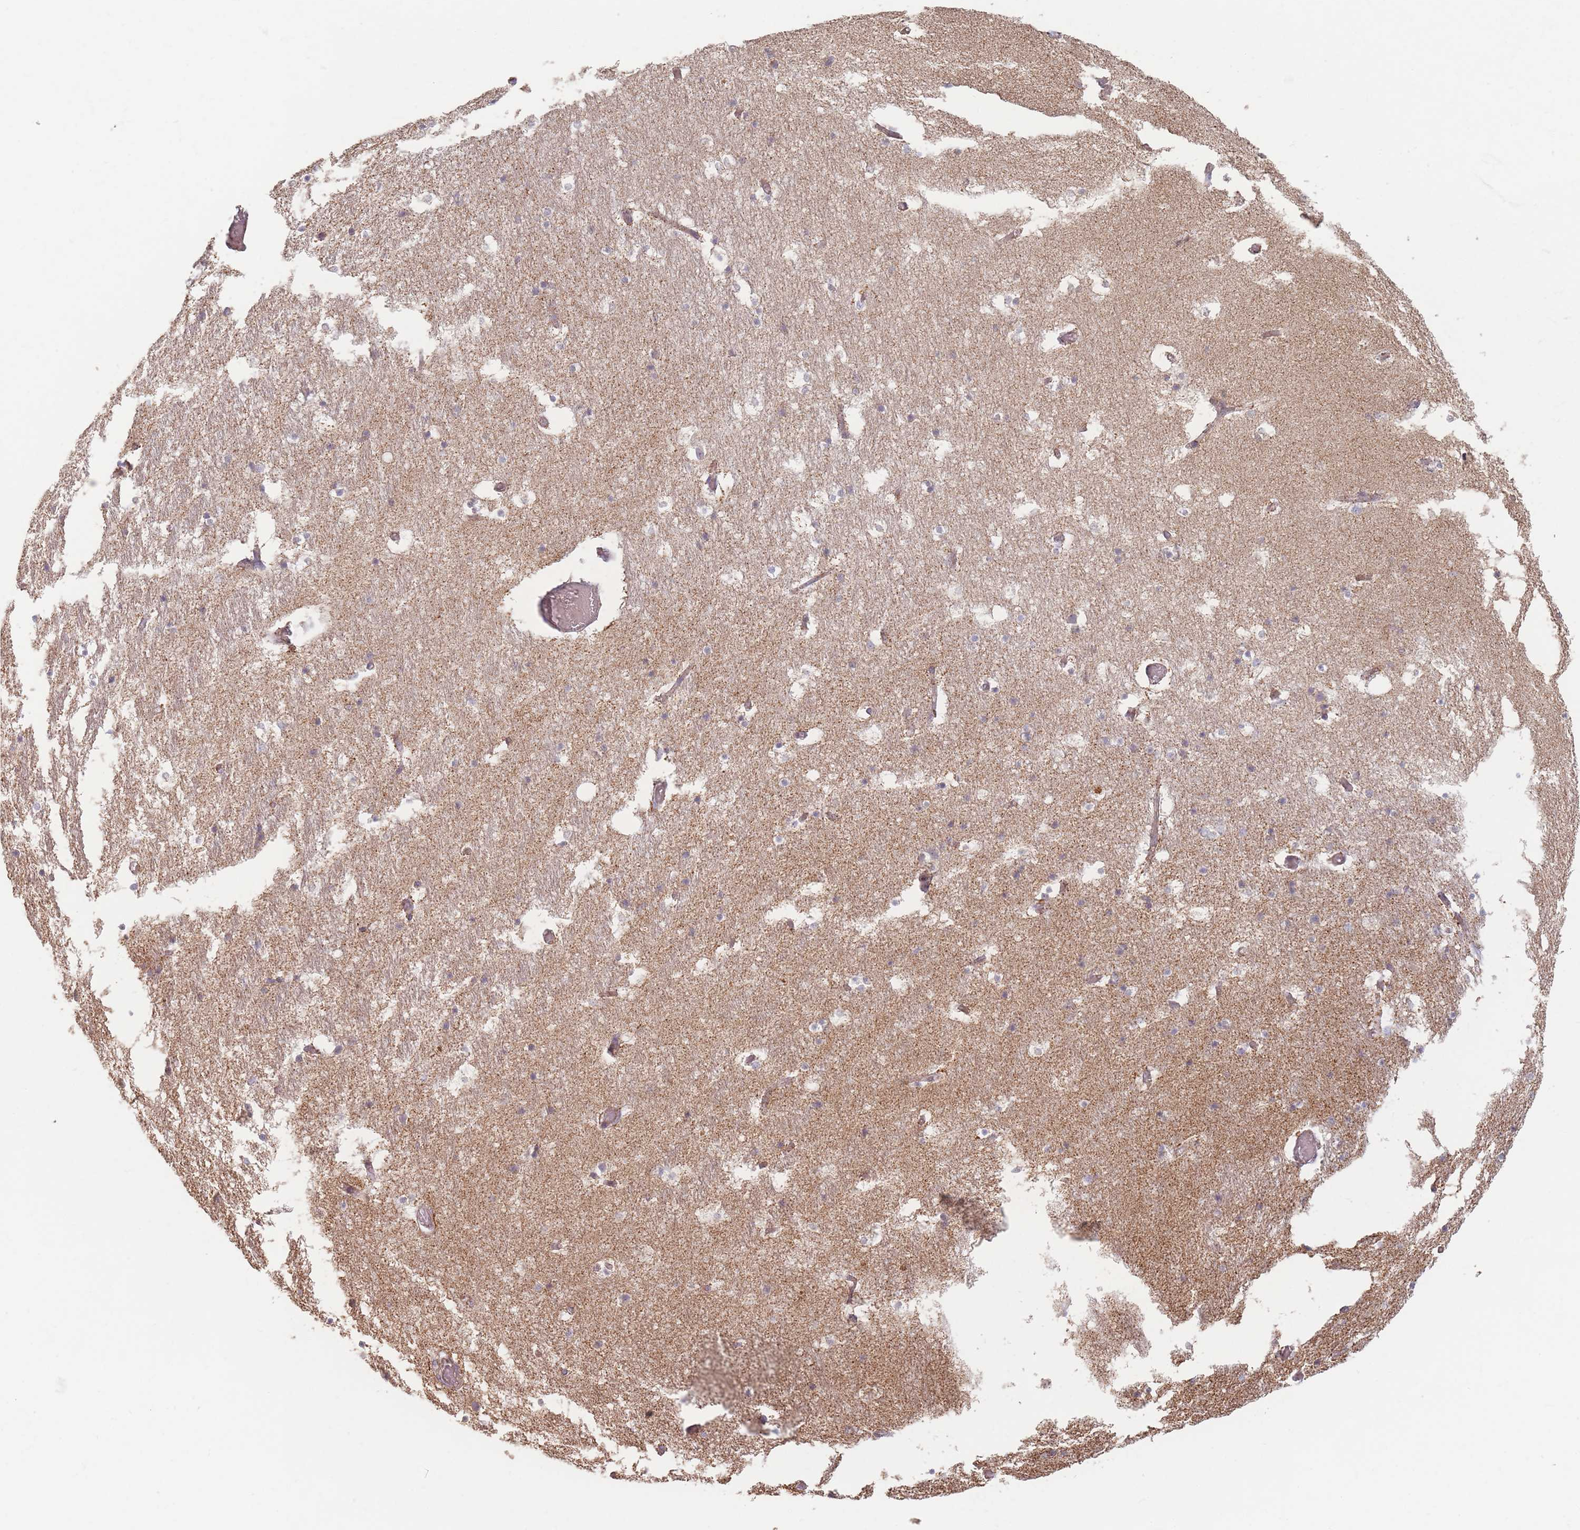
{"staining": {"intensity": "negative", "quantity": "none", "location": "none"}, "tissue": "hippocampus", "cell_type": "Glial cells", "image_type": "normal", "snomed": [{"axis": "morphology", "description": "Normal tissue, NOS"}, {"axis": "topography", "description": "Hippocampus"}], "caption": "Hippocampus stained for a protein using immunohistochemistry (IHC) shows no positivity glial cells.", "gene": "ESRP2", "patient": {"sex": "female", "age": 52}}